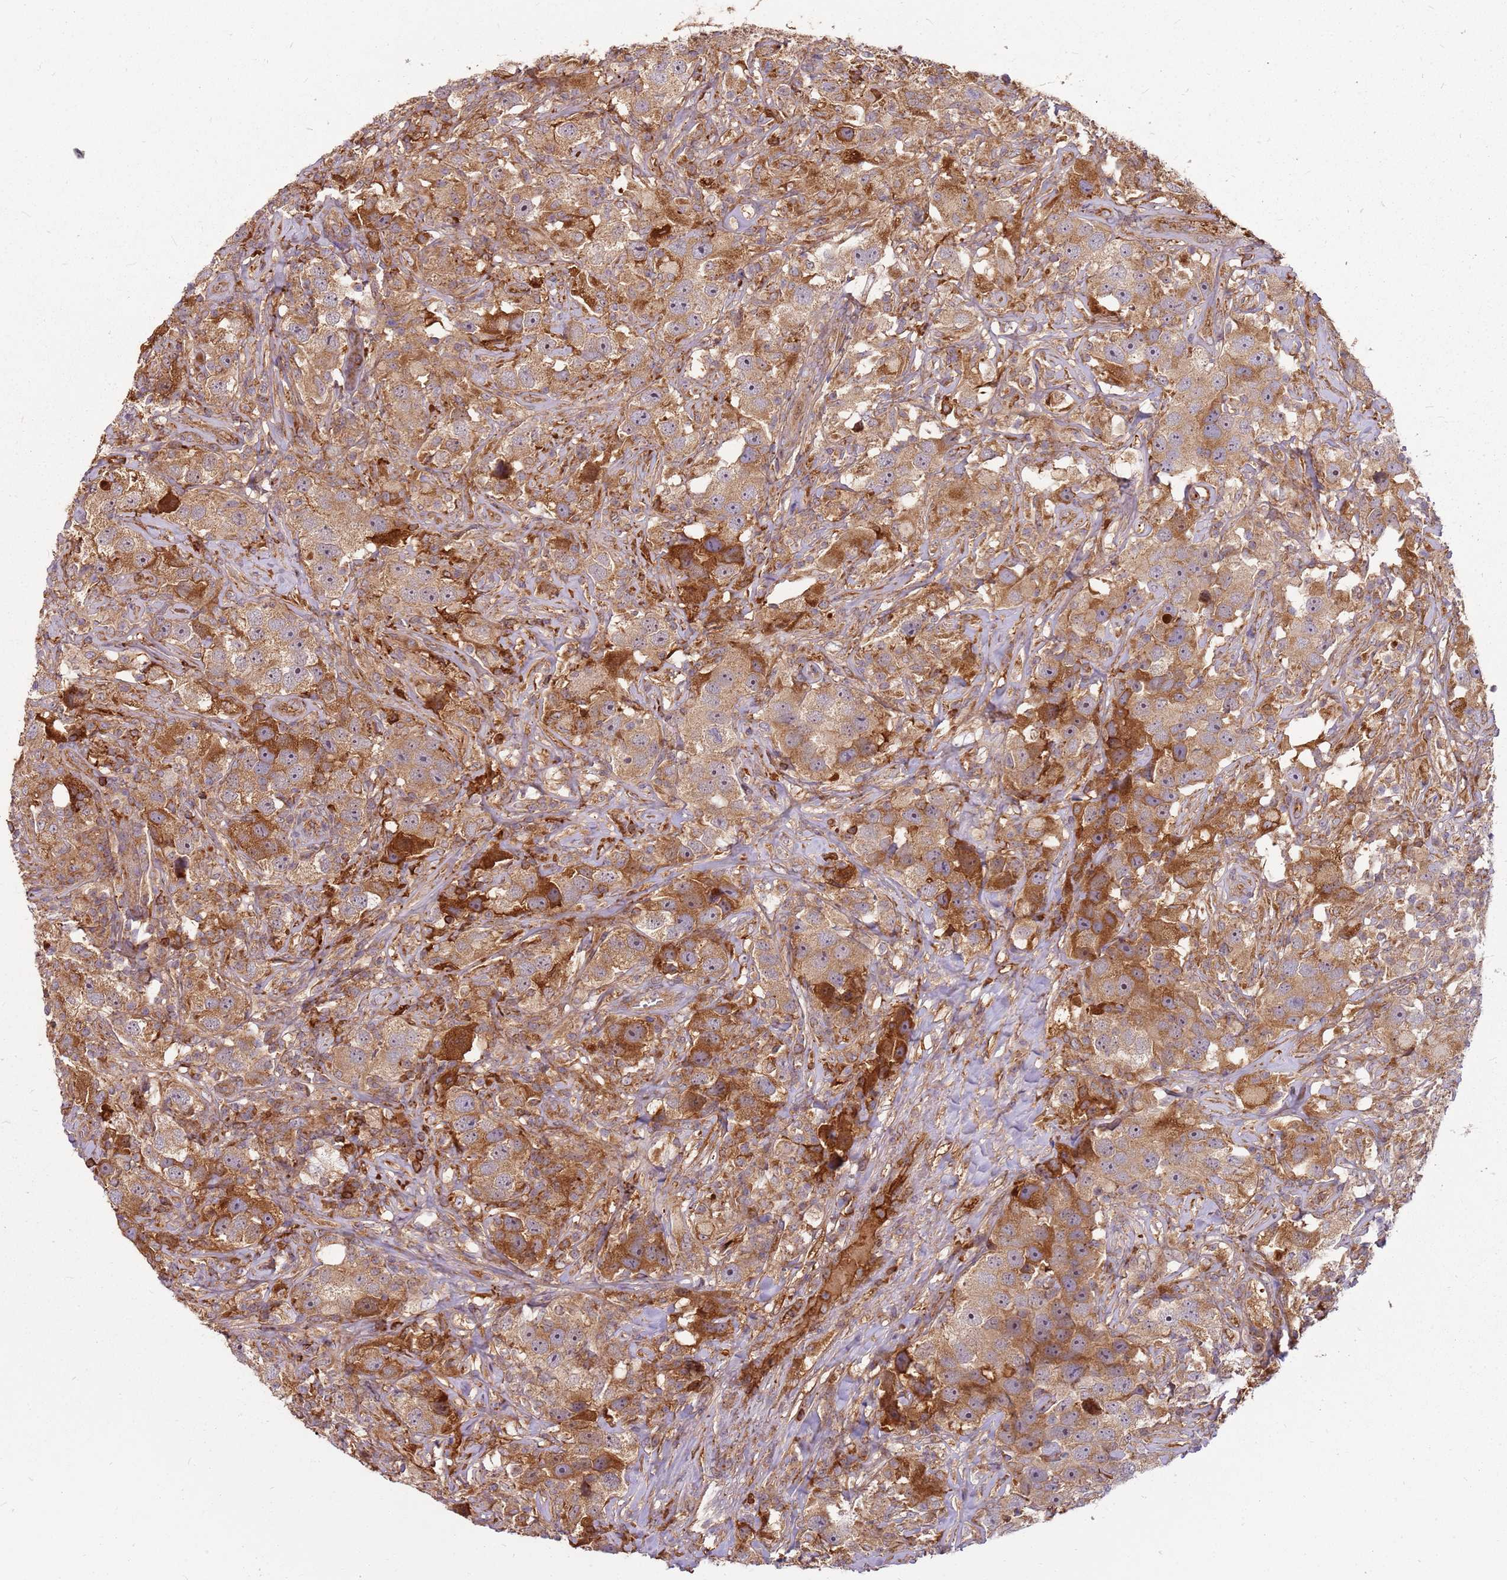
{"staining": {"intensity": "strong", "quantity": "25%-75%", "location": "cytoplasmic/membranous"}, "tissue": "testis cancer", "cell_type": "Tumor cells", "image_type": "cancer", "snomed": [{"axis": "morphology", "description": "Seminoma, NOS"}, {"axis": "topography", "description": "Testis"}], "caption": "An immunohistochemistry (IHC) histopathology image of tumor tissue is shown. Protein staining in brown highlights strong cytoplasmic/membranous positivity in testis cancer (seminoma) within tumor cells.", "gene": "CCDC159", "patient": {"sex": "male", "age": 49}}